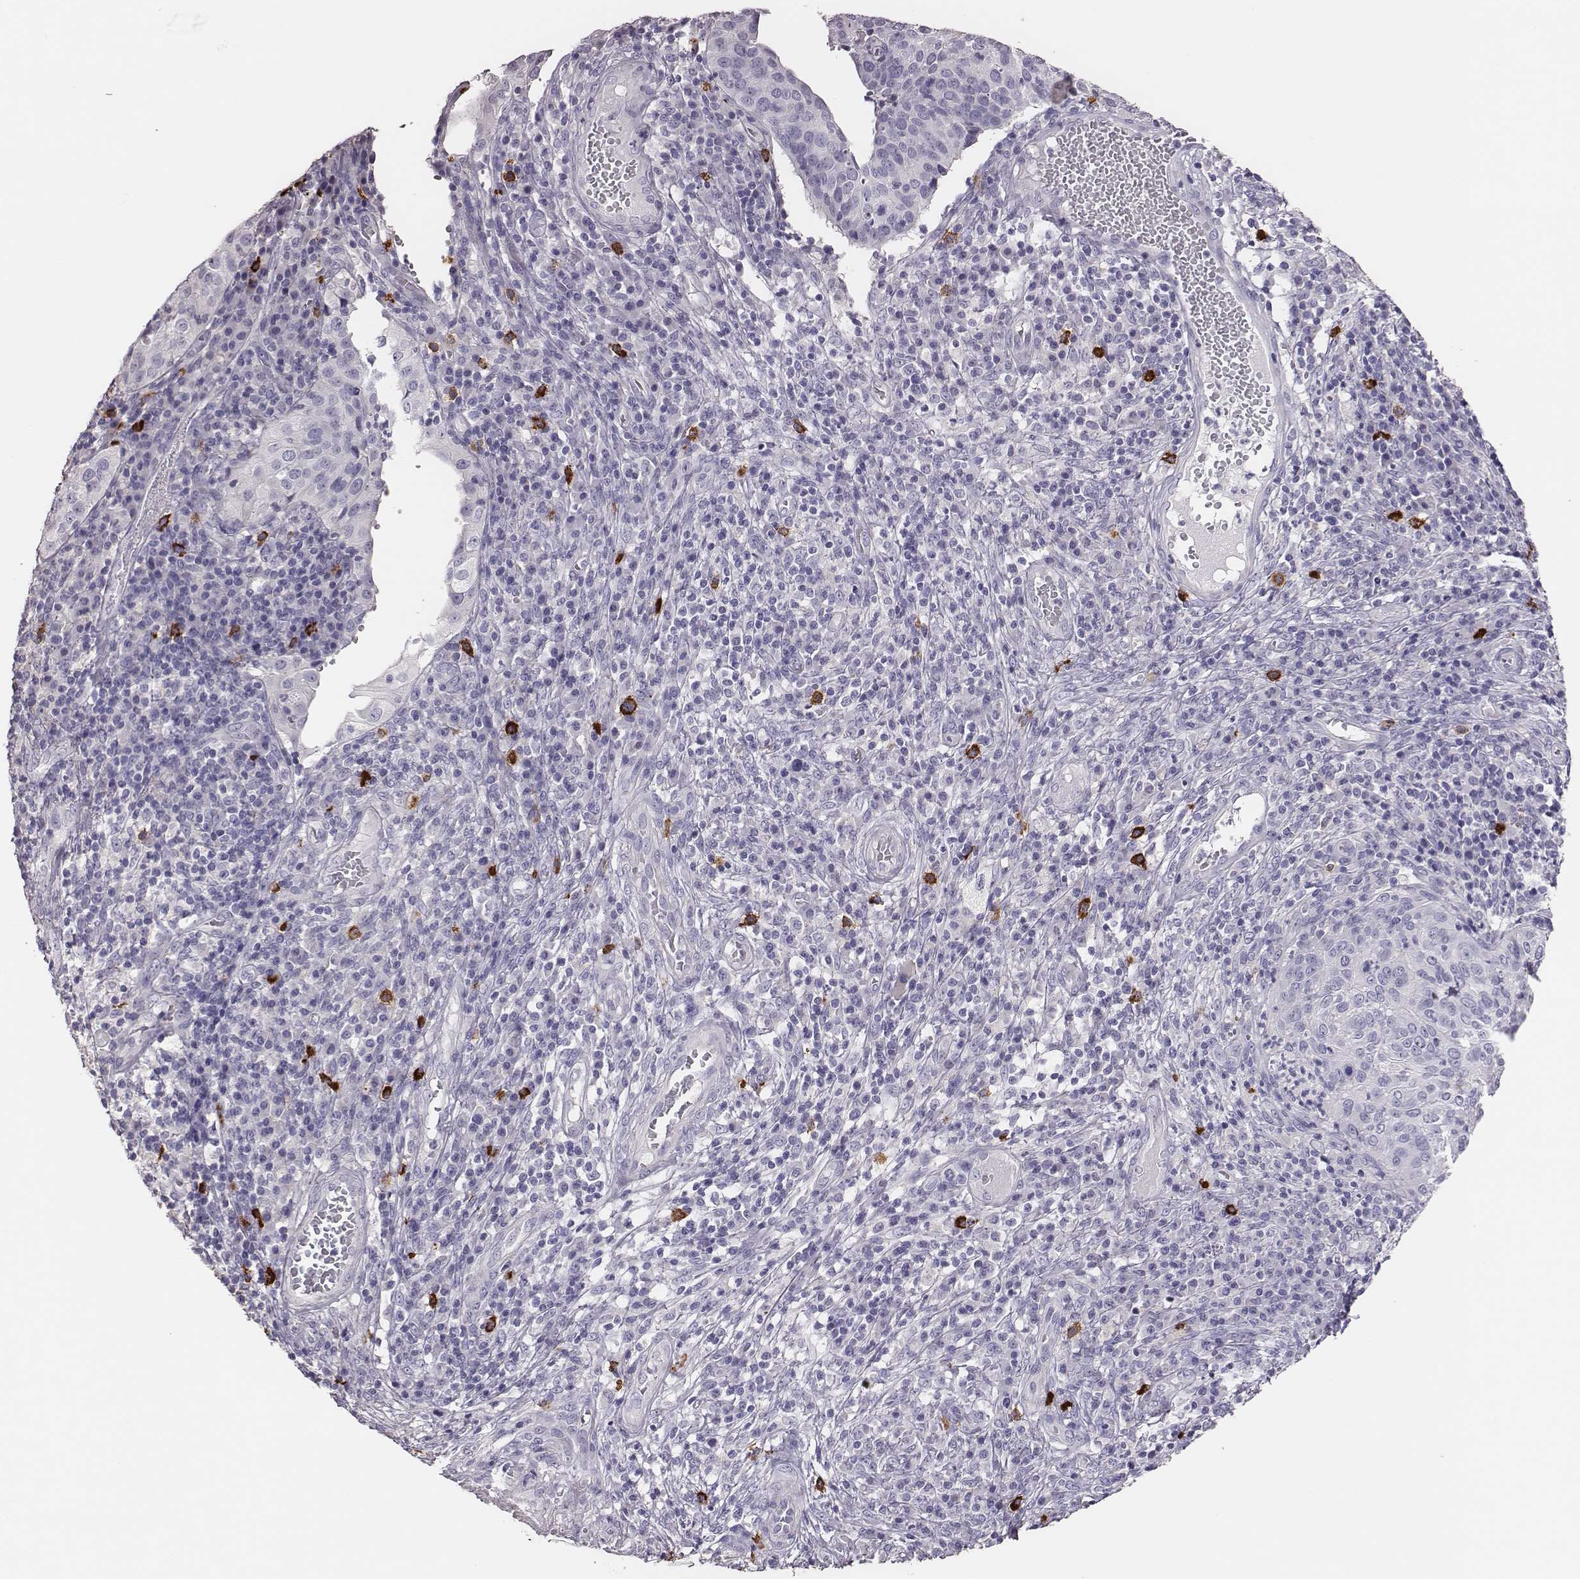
{"staining": {"intensity": "negative", "quantity": "none", "location": "none"}, "tissue": "cervical cancer", "cell_type": "Tumor cells", "image_type": "cancer", "snomed": [{"axis": "morphology", "description": "Squamous cell carcinoma, NOS"}, {"axis": "topography", "description": "Cervix"}], "caption": "The photomicrograph demonstrates no staining of tumor cells in cervical cancer. Brightfield microscopy of IHC stained with DAB (3,3'-diaminobenzidine) (brown) and hematoxylin (blue), captured at high magnification.", "gene": "P2RY10", "patient": {"sex": "female", "age": 39}}